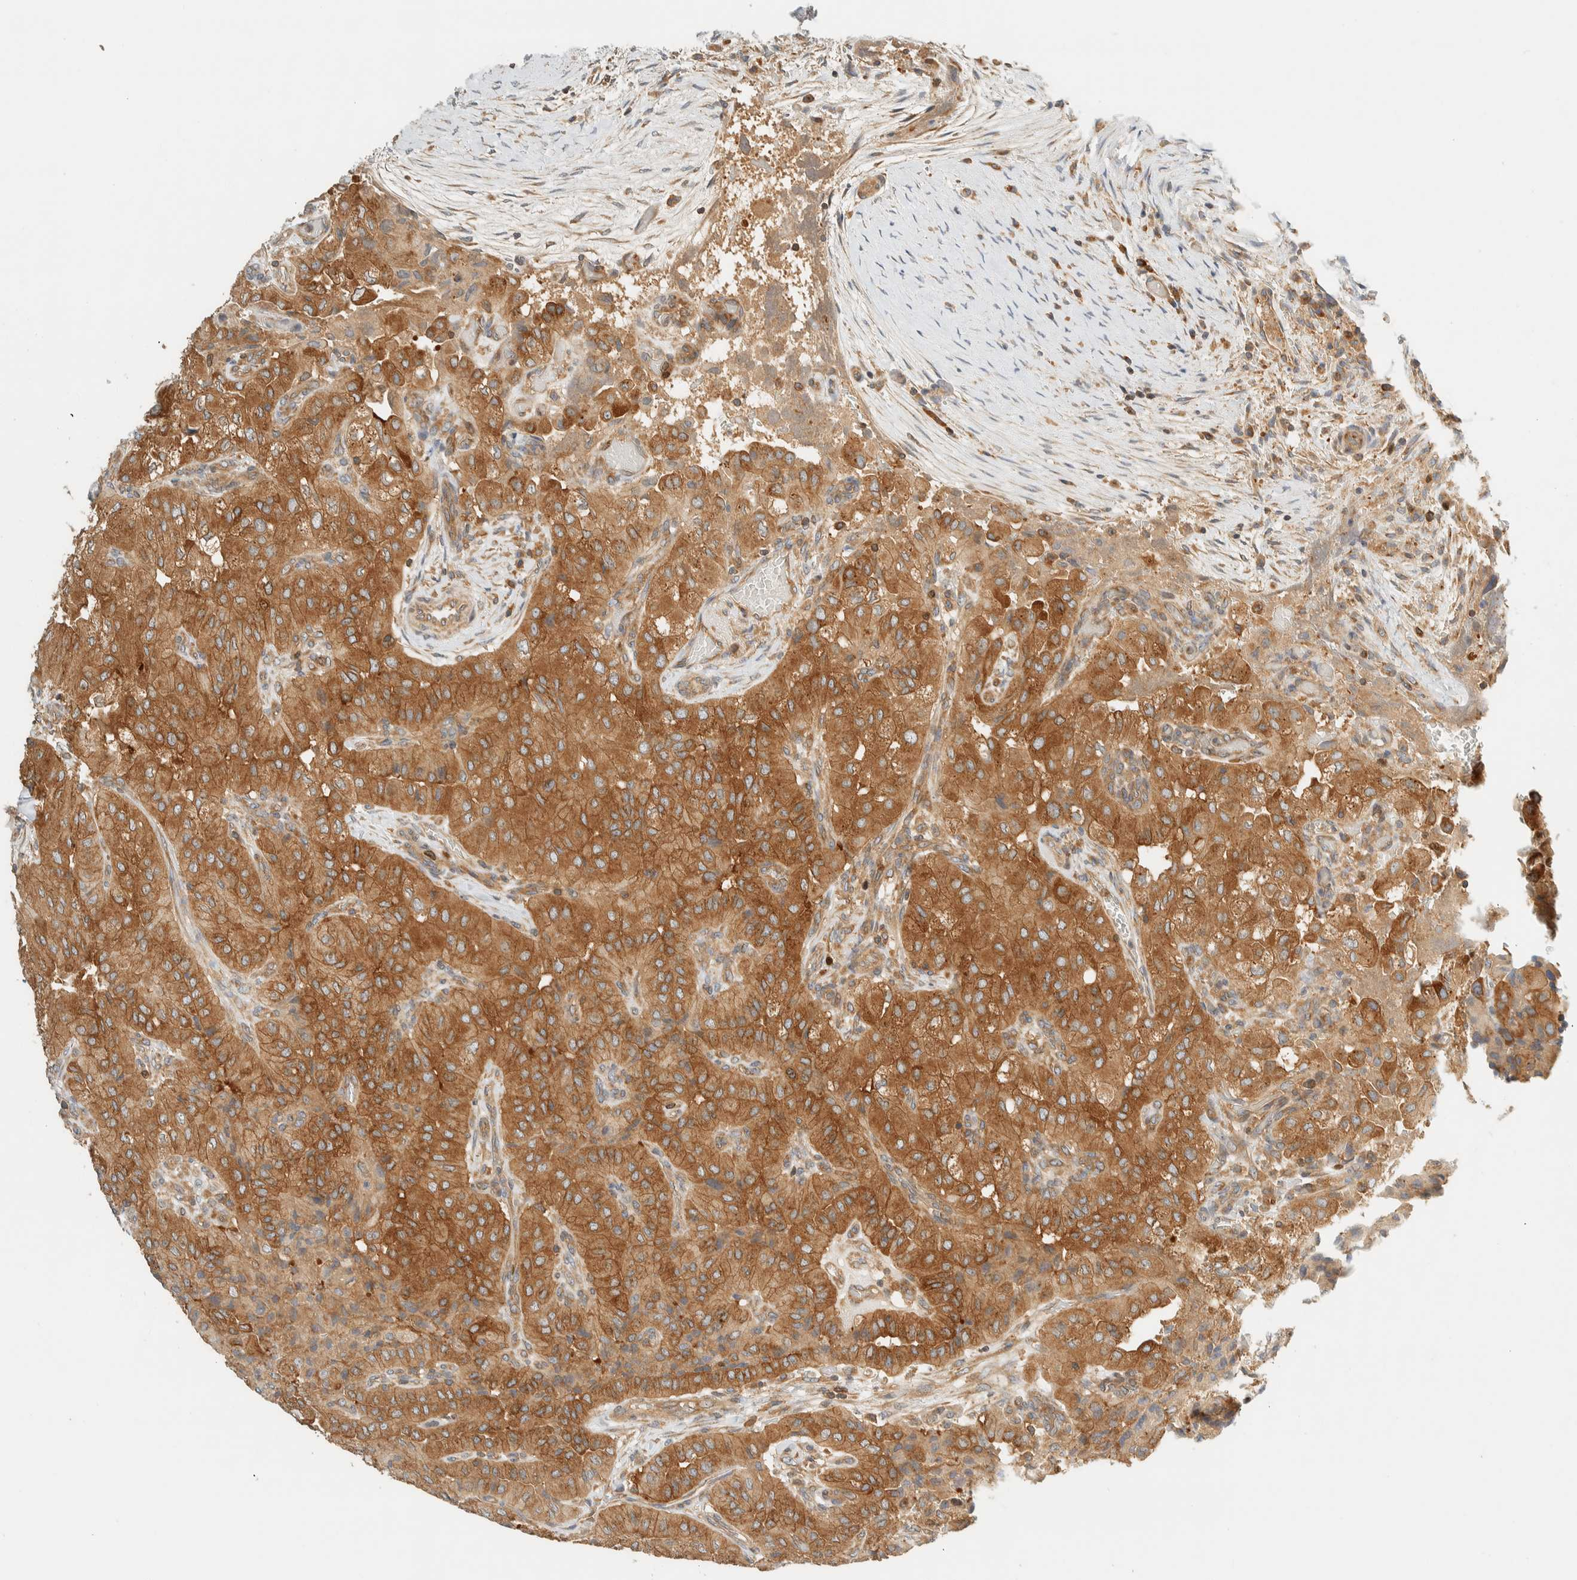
{"staining": {"intensity": "moderate", "quantity": ">75%", "location": "cytoplasmic/membranous"}, "tissue": "thyroid cancer", "cell_type": "Tumor cells", "image_type": "cancer", "snomed": [{"axis": "morphology", "description": "Papillary adenocarcinoma, NOS"}, {"axis": "topography", "description": "Thyroid gland"}], "caption": "The micrograph shows staining of thyroid cancer, revealing moderate cytoplasmic/membranous protein positivity (brown color) within tumor cells. (Brightfield microscopy of DAB IHC at high magnification).", "gene": "ARFGEF1", "patient": {"sex": "female", "age": 59}}